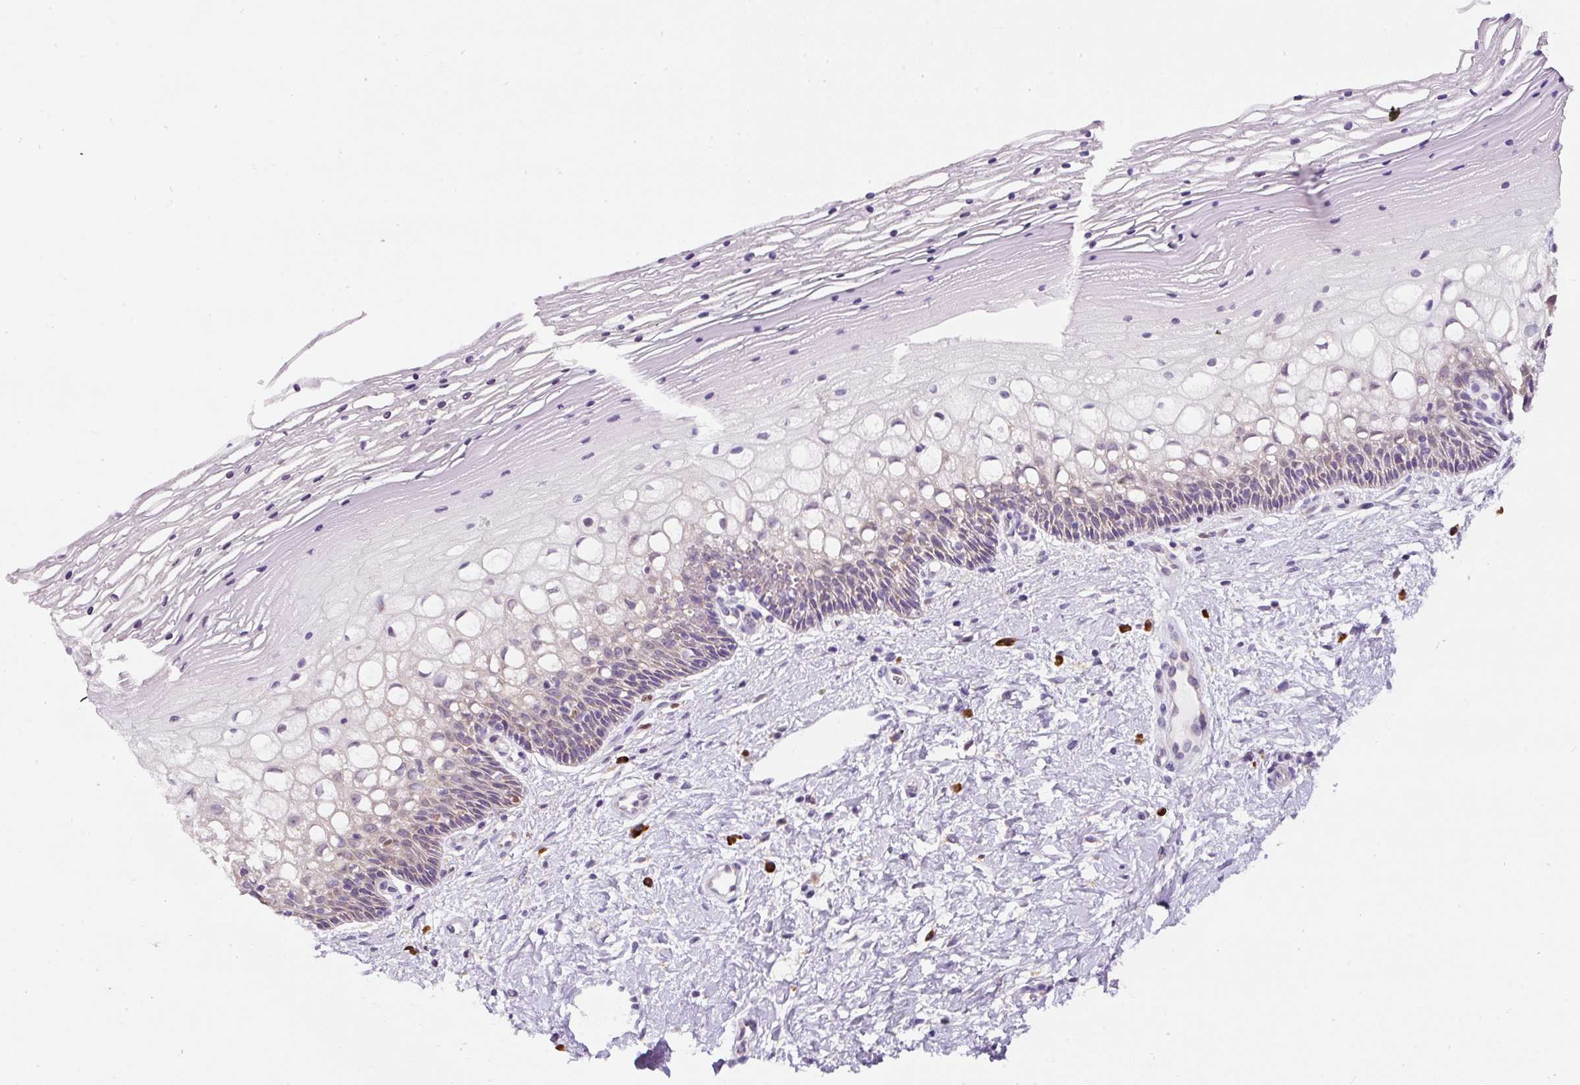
{"staining": {"intensity": "moderate", "quantity": "25%-75%", "location": "cytoplasmic/membranous"}, "tissue": "cervix", "cell_type": "Glandular cells", "image_type": "normal", "snomed": [{"axis": "morphology", "description": "Normal tissue, NOS"}, {"axis": "topography", "description": "Cervix"}], "caption": "Glandular cells reveal medium levels of moderate cytoplasmic/membranous positivity in about 25%-75% of cells in normal cervix. (brown staining indicates protein expression, while blue staining denotes nuclei).", "gene": "DDOST", "patient": {"sex": "female", "age": 36}}